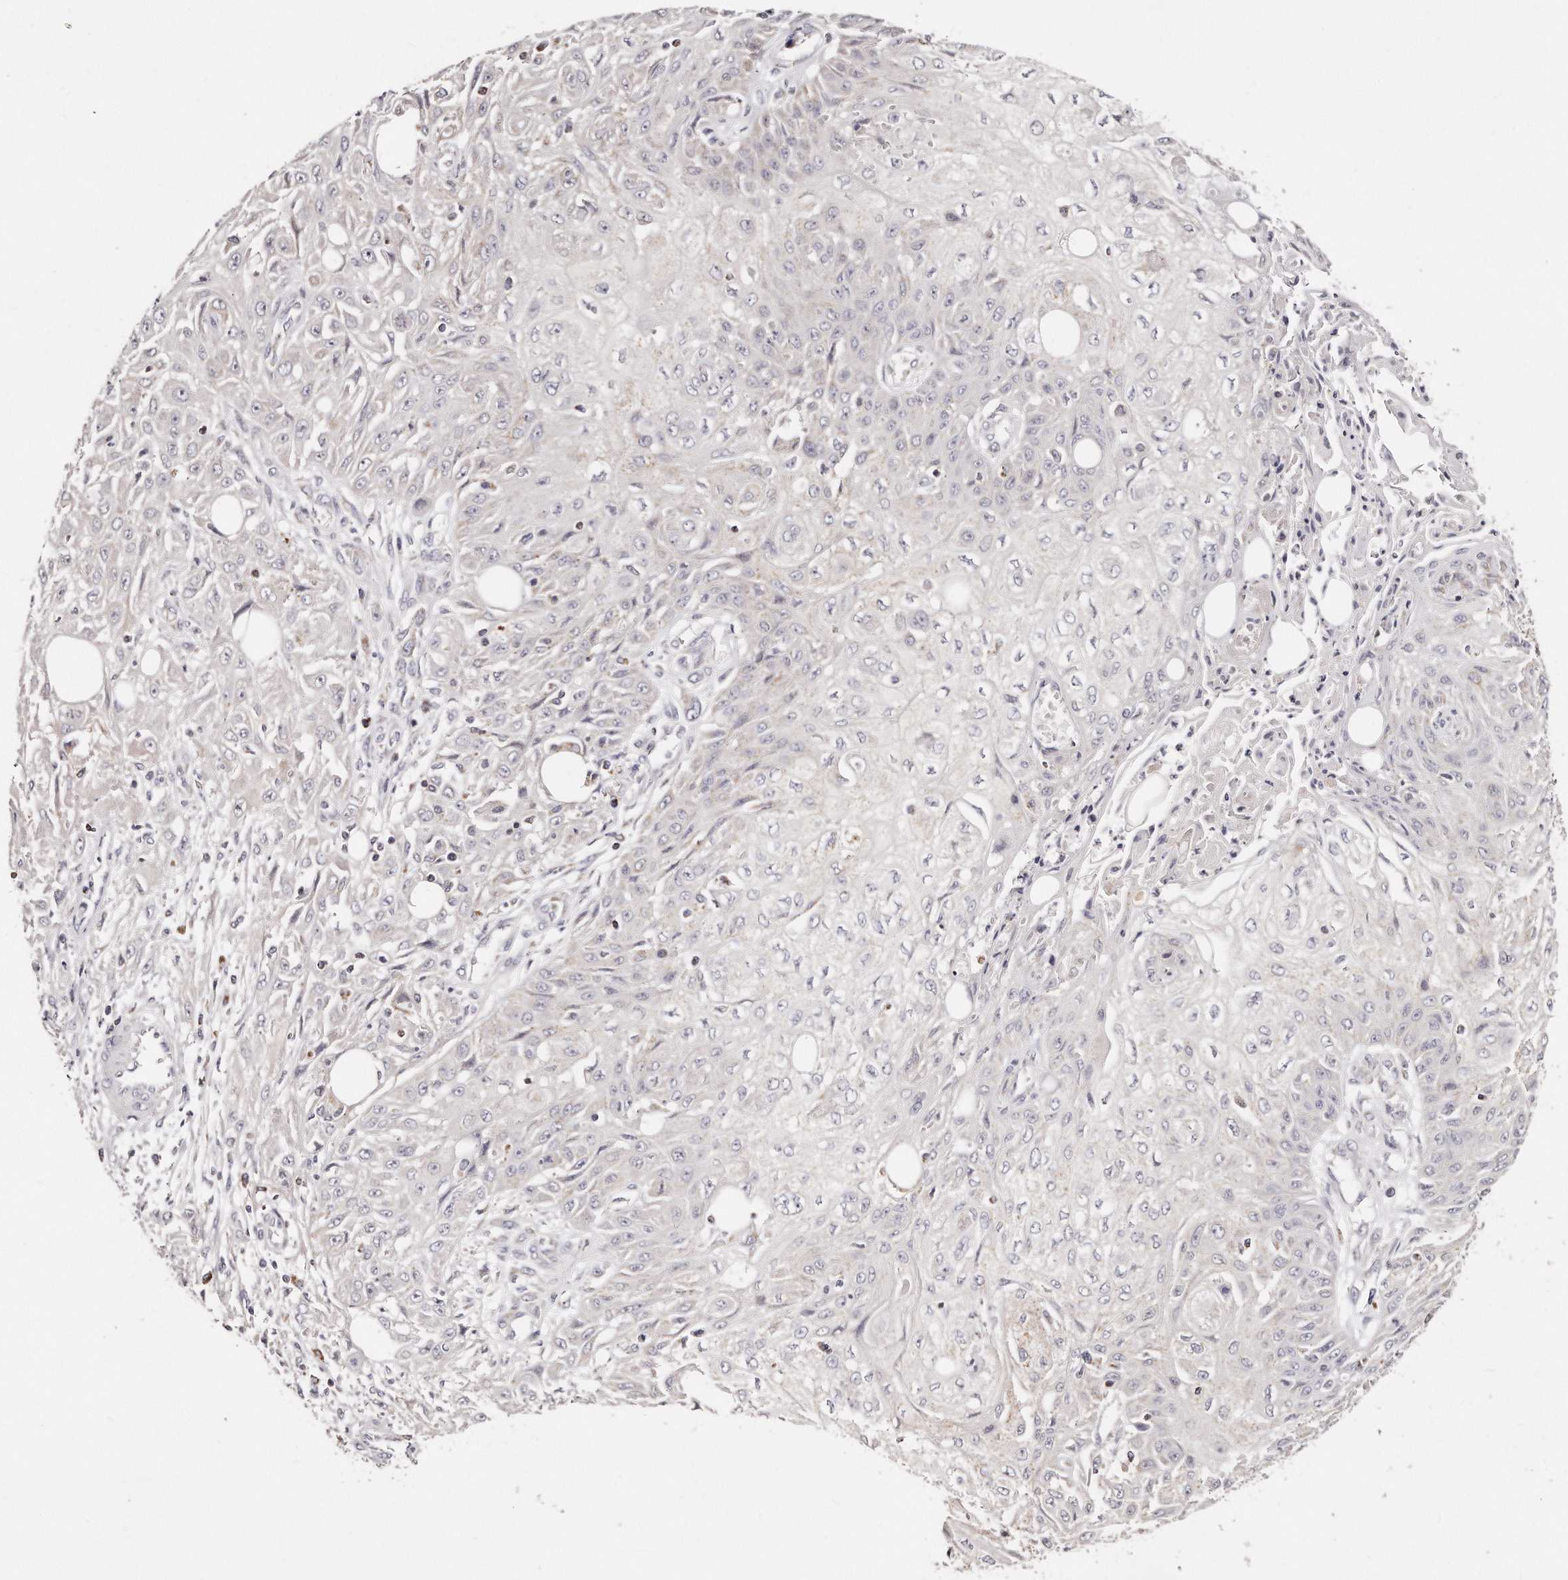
{"staining": {"intensity": "negative", "quantity": "none", "location": "none"}, "tissue": "skin cancer", "cell_type": "Tumor cells", "image_type": "cancer", "snomed": [{"axis": "morphology", "description": "Squamous cell carcinoma, NOS"}, {"axis": "morphology", "description": "Squamous cell carcinoma, metastatic, NOS"}, {"axis": "topography", "description": "Skin"}, {"axis": "topography", "description": "Lymph node"}], "caption": "IHC micrograph of neoplastic tissue: human metastatic squamous cell carcinoma (skin) stained with DAB (3,3'-diaminobenzidine) shows no significant protein positivity in tumor cells.", "gene": "RTKN", "patient": {"sex": "male", "age": 75}}